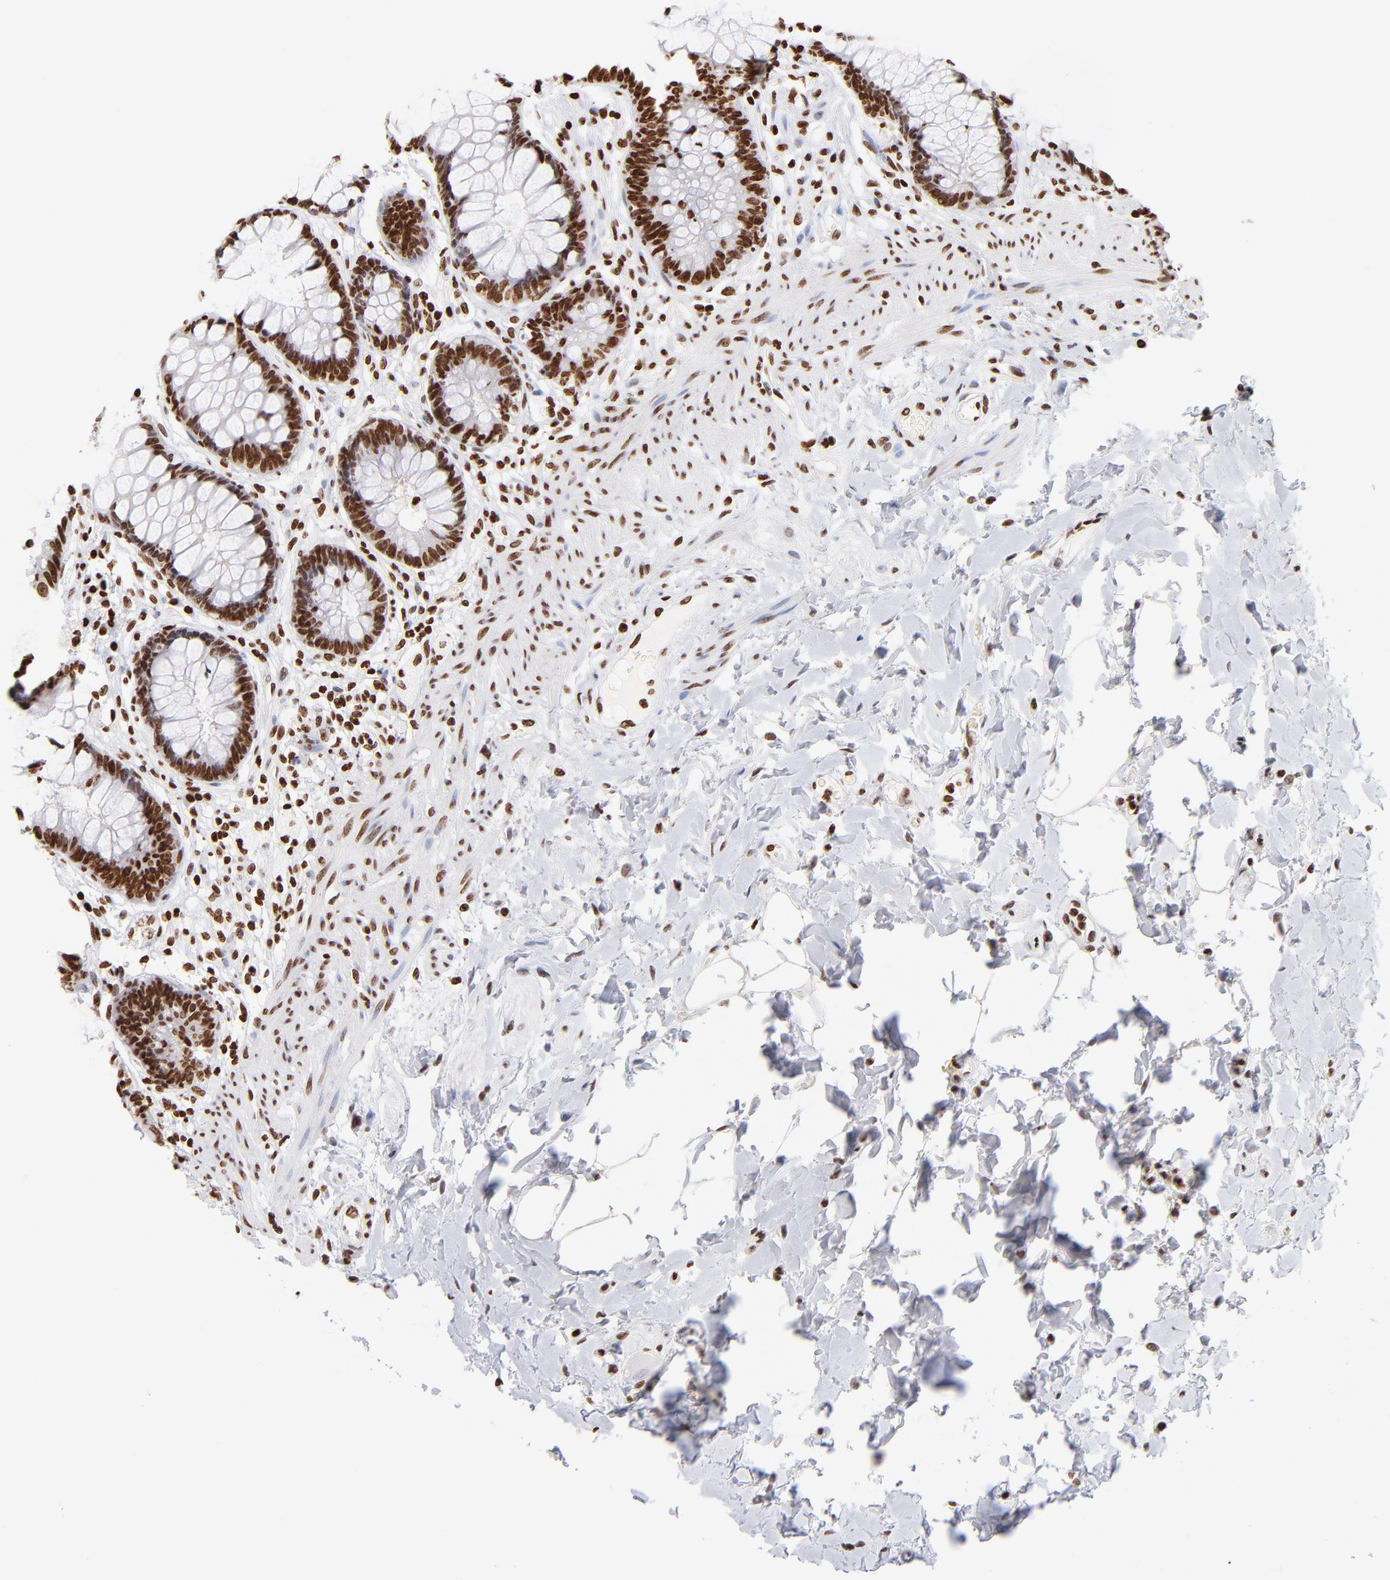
{"staining": {"intensity": "moderate", "quantity": ">75%", "location": "nuclear"}, "tissue": "rectum", "cell_type": "Glandular cells", "image_type": "normal", "snomed": [{"axis": "morphology", "description": "Normal tissue, NOS"}, {"axis": "topography", "description": "Rectum"}], "caption": "Brown immunohistochemical staining in benign rectum displays moderate nuclear positivity in about >75% of glandular cells.", "gene": "RTL4", "patient": {"sex": "female", "age": 46}}